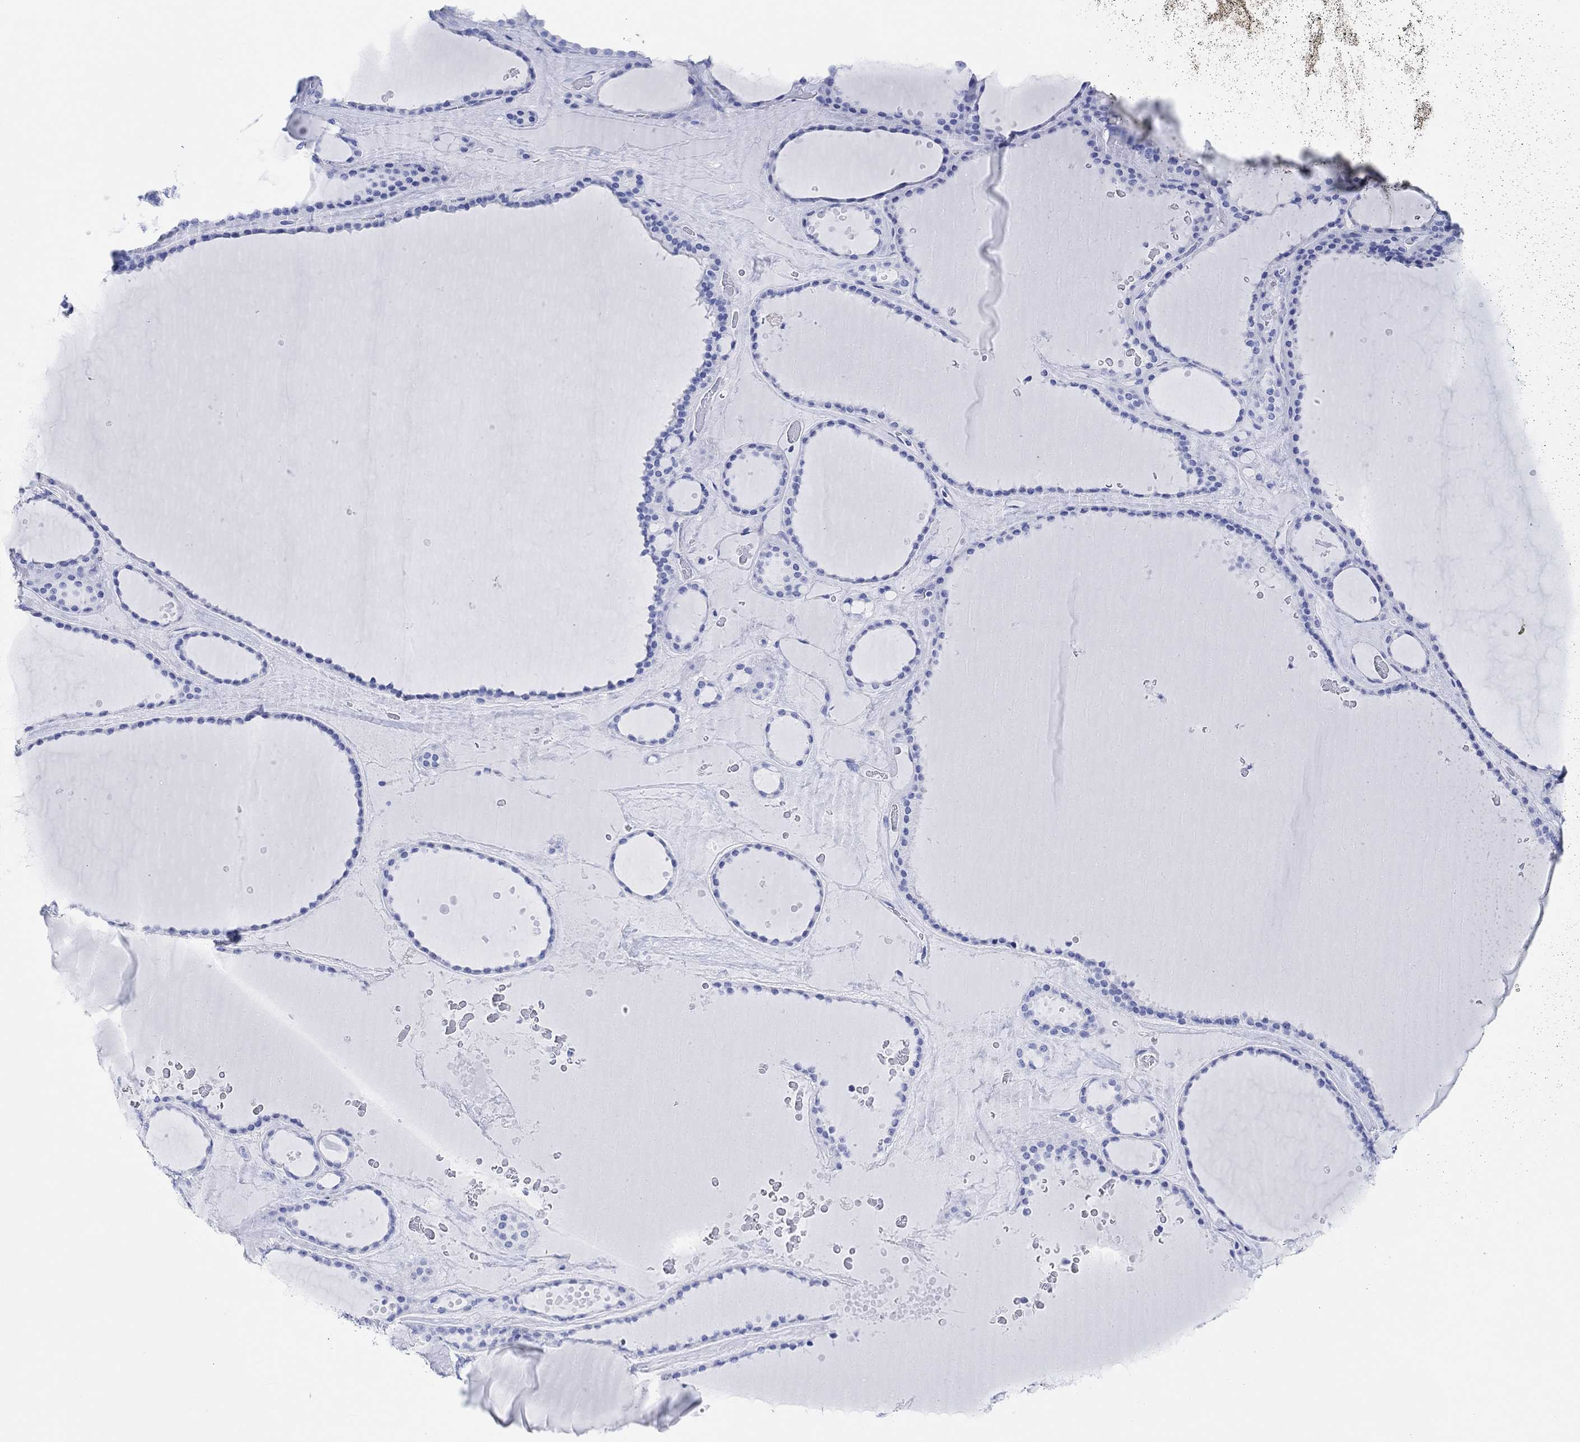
{"staining": {"intensity": "negative", "quantity": "none", "location": "none"}, "tissue": "thyroid gland", "cell_type": "Glandular cells", "image_type": "normal", "snomed": [{"axis": "morphology", "description": "Normal tissue, NOS"}, {"axis": "topography", "description": "Thyroid gland"}], "caption": "Photomicrograph shows no protein staining in glandular cells of normal thyroid gland.", "gene": "ANKRD33", "patient": {"sex": "male", "age": 63}}